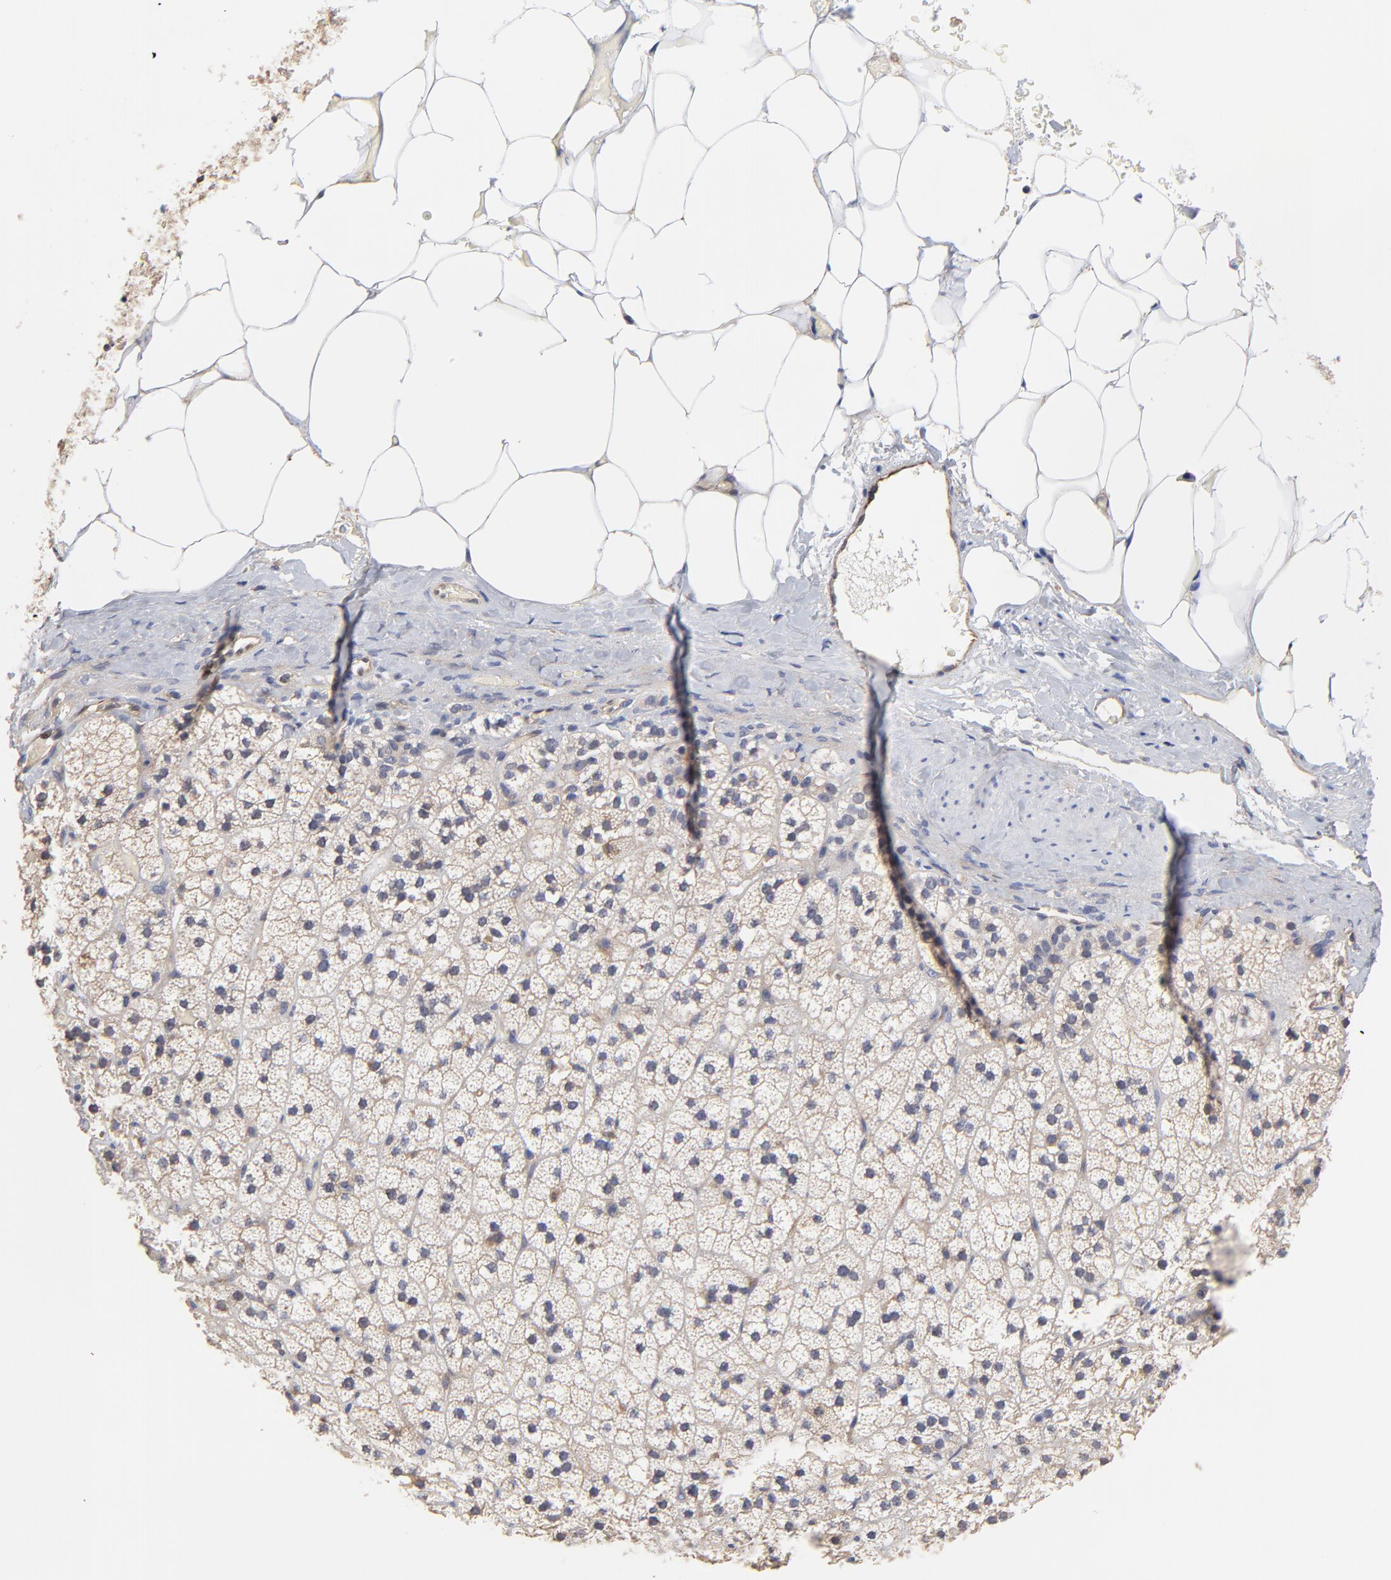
{"staining": {"intensity": "negative", "quantity": "none", "location": "none"}, "tissue": "adrenal gland", "cell_type": "Glandular cells", "image_type": "normal", "snomed": [{"axis": "morphology", "description": "Normal tissue, NOS"}, {"axis": "topography", "description": "Adrenal gland"}], "caption": "The histopathology image demonstrates no significant positivity in glandular cells of adrenal gland.", "gene": "FBXL2", "patient": {"sex": "male", "age": 35}}